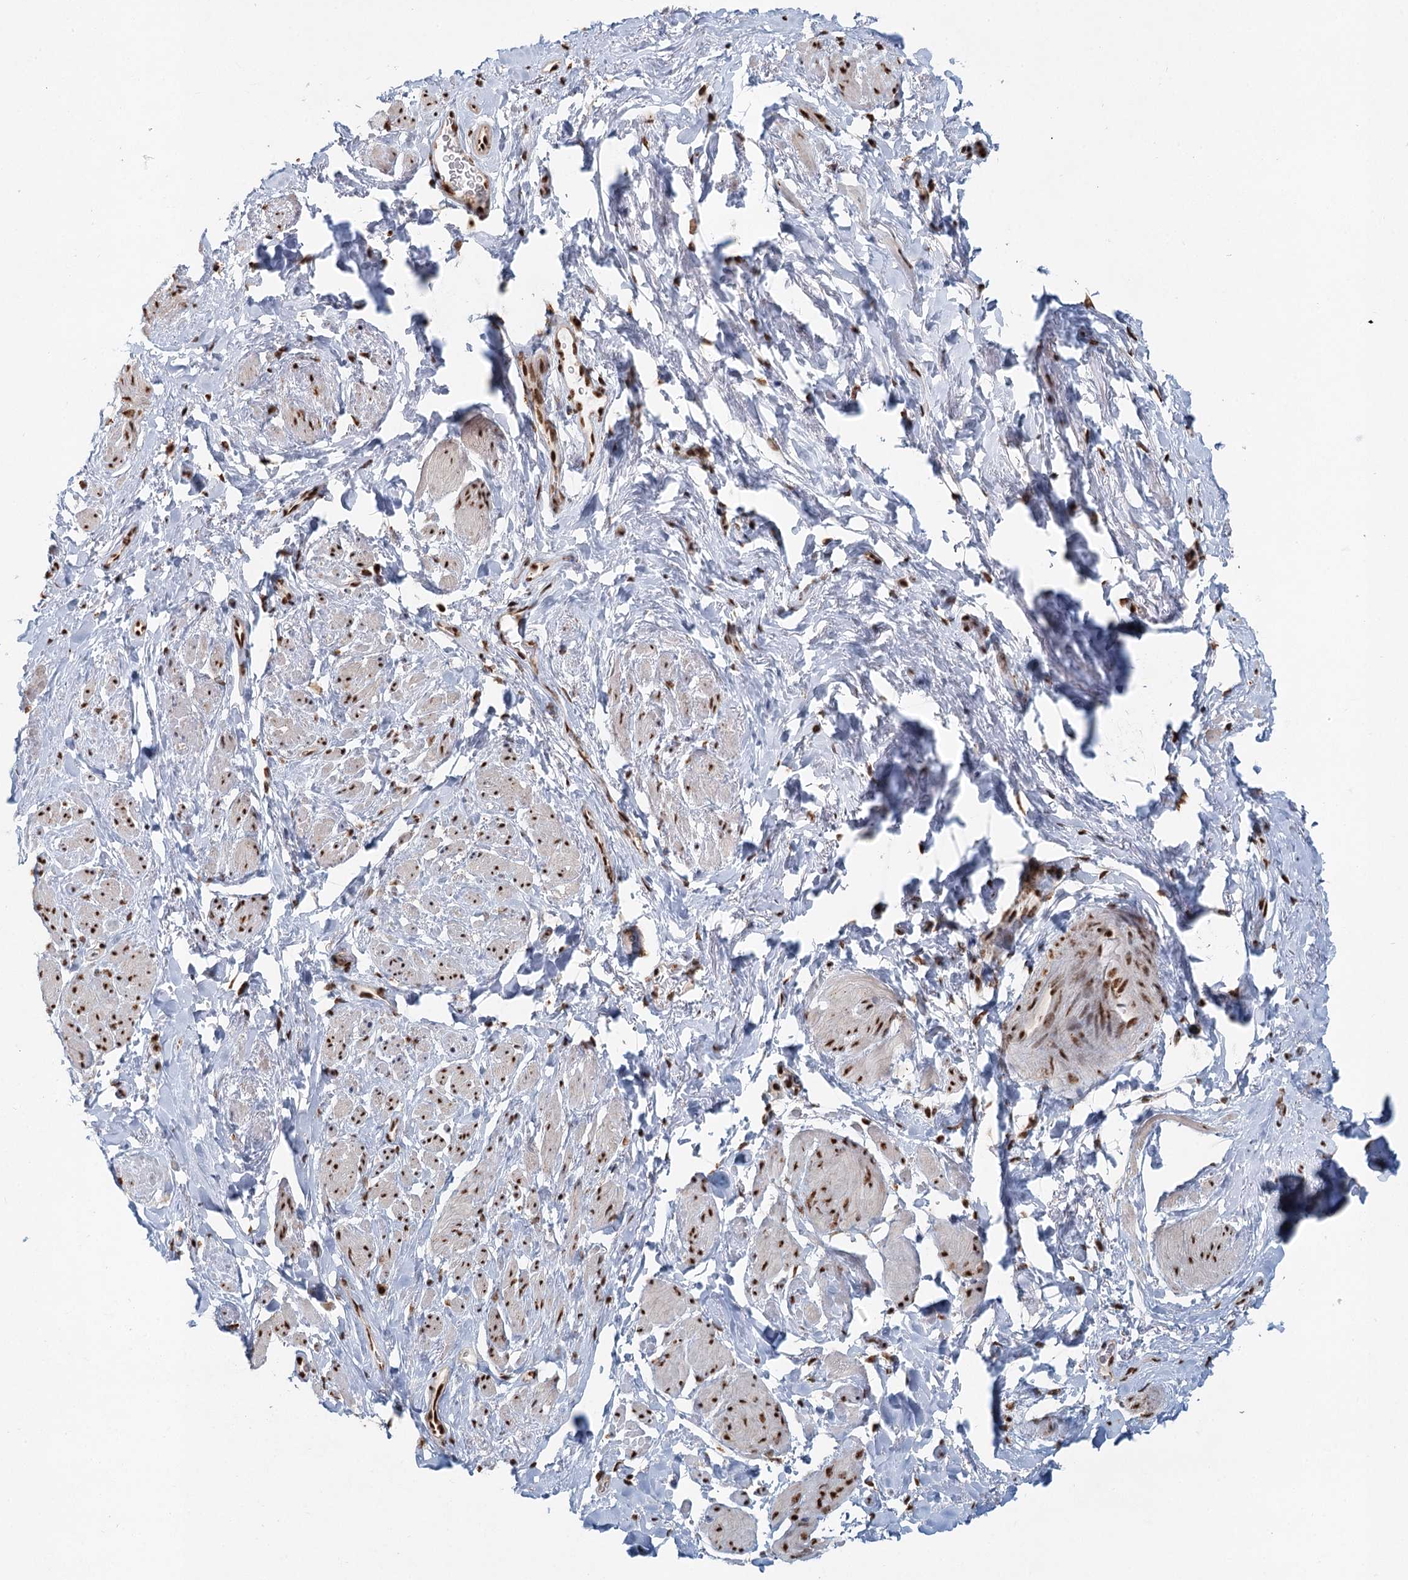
{"staining": {"intensity": "strong", "quantity": "<25%", "location": "nuclear"}, "tissue": "smooth muscle", "cell_type": "Smooth muscle cells", "image_type": "normal", "snomed": [{"axis": "morphology", "description": "Normal tissue, NOS"}, {"axis": "topography", "description": "Smooth muscle"}, {"axis": "topography", "description": "Peripheral nerve tissue"}], "caption": "Smooth muscle stained for a protein shows strong nuclear positivity in smooth muscle cells. The protein is stained brown, and the nuclei are stained in blue (DAB IHC with brightfield microscopy, high magnification).", "gene": "GPALPP1", "patient": {"sex": "male", "age": 69}}